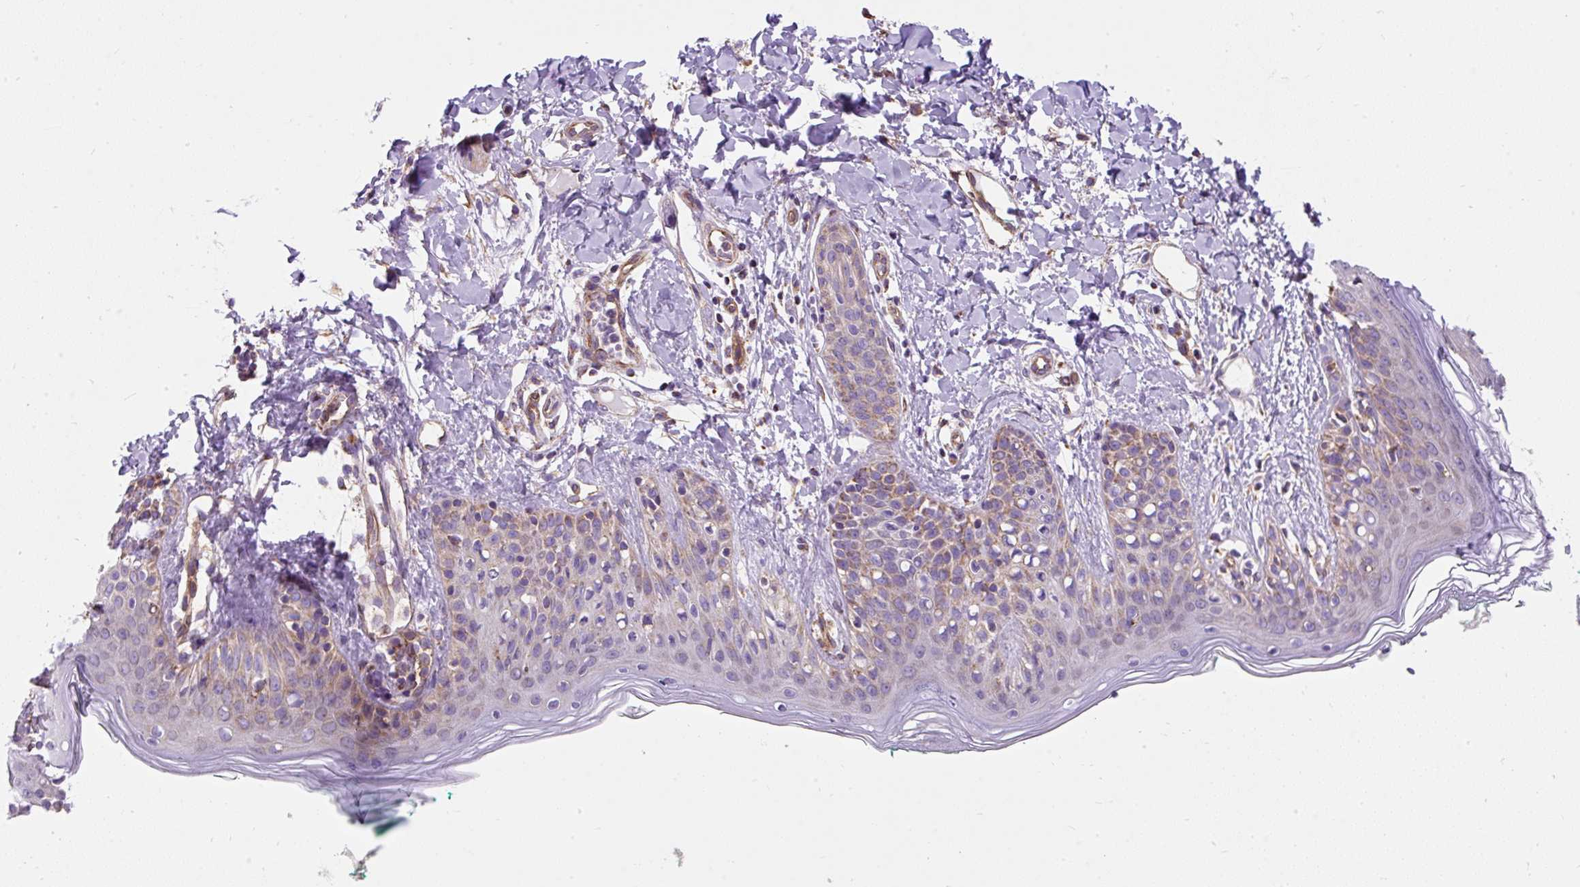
{"staining": {"intensity": "moderate", "quantity": ">75%", "location": "cytoplasmic/membranous"}, "tissue": "skin", "cell_type": "Fibroblasts", "image_type": "normal", "snomed": [{"axis": "morphology", "description": "Normal tissue, NOS"}, {"axis": "topography", "description": "Skin"}], "caption": "Benign skin demonstrates moderate cytoplasmic/membranous positivity in approximately >75% of fibroblasts (Brightfield microscopy of DAB IHC at high magnification)..", "gene": "CEP290", "patient": {"sex": "male", "age": 16}}